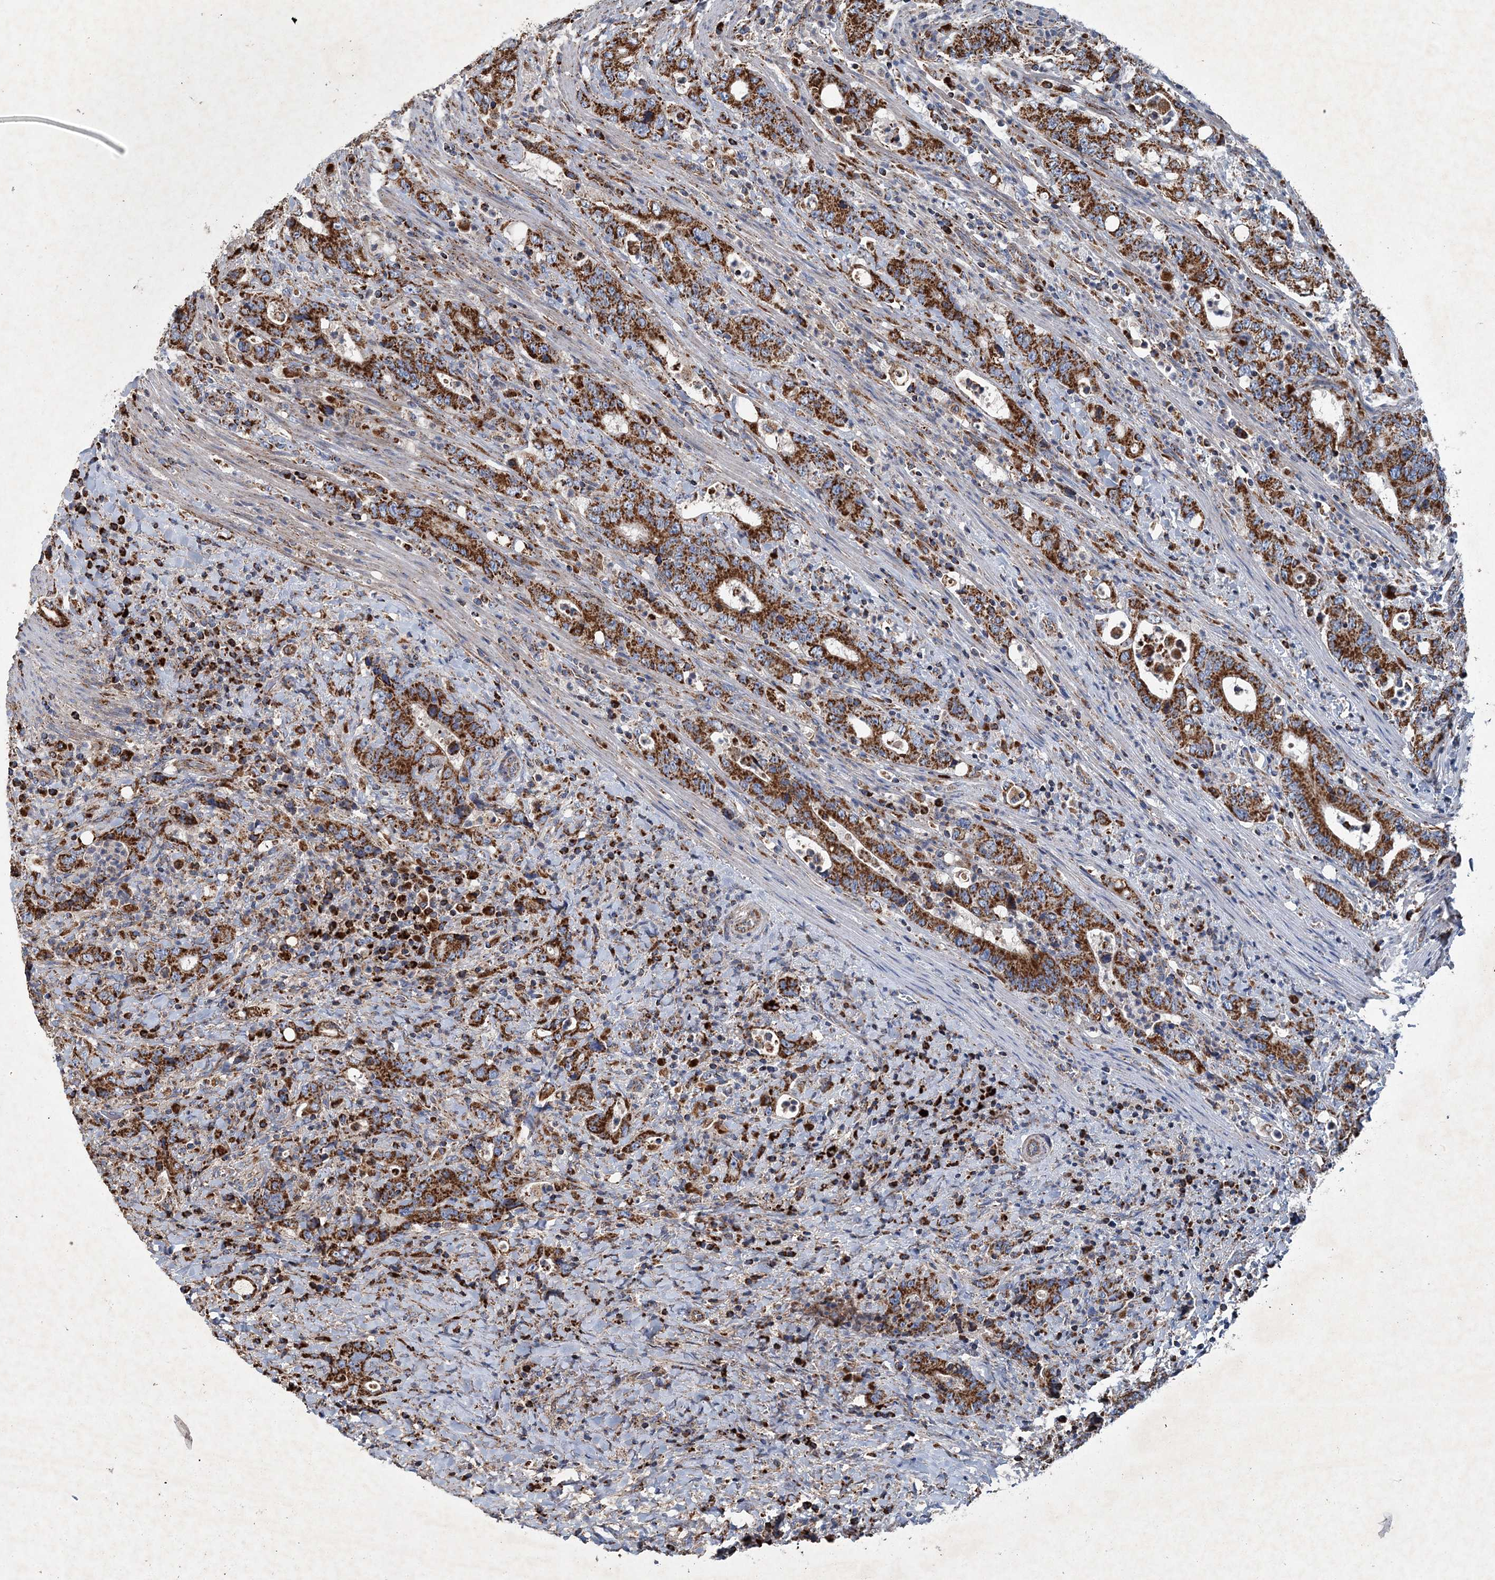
{"staining": {"intensity": "strong", "quantity": ">75%", "location": "cytoplasmic/membranous"}, "tissue": "colorectal cancer", "cell_type": "Tumor cells", "image_type": "cancer", "snomed": [{"axis": "morphology", "description": "Adenocarcinoma, NOS"}, {"axis": "topography", "description": "Colon"}], "caption": "There is high levels of strong cytoplasmic/membranous staining in tumor cells of adenocarcinoma (colorectal), as demonstrated by immunohistochemical staining (brown color).", "gene": "SPAG16", "patient": {"sex": "female", "age": 75}}